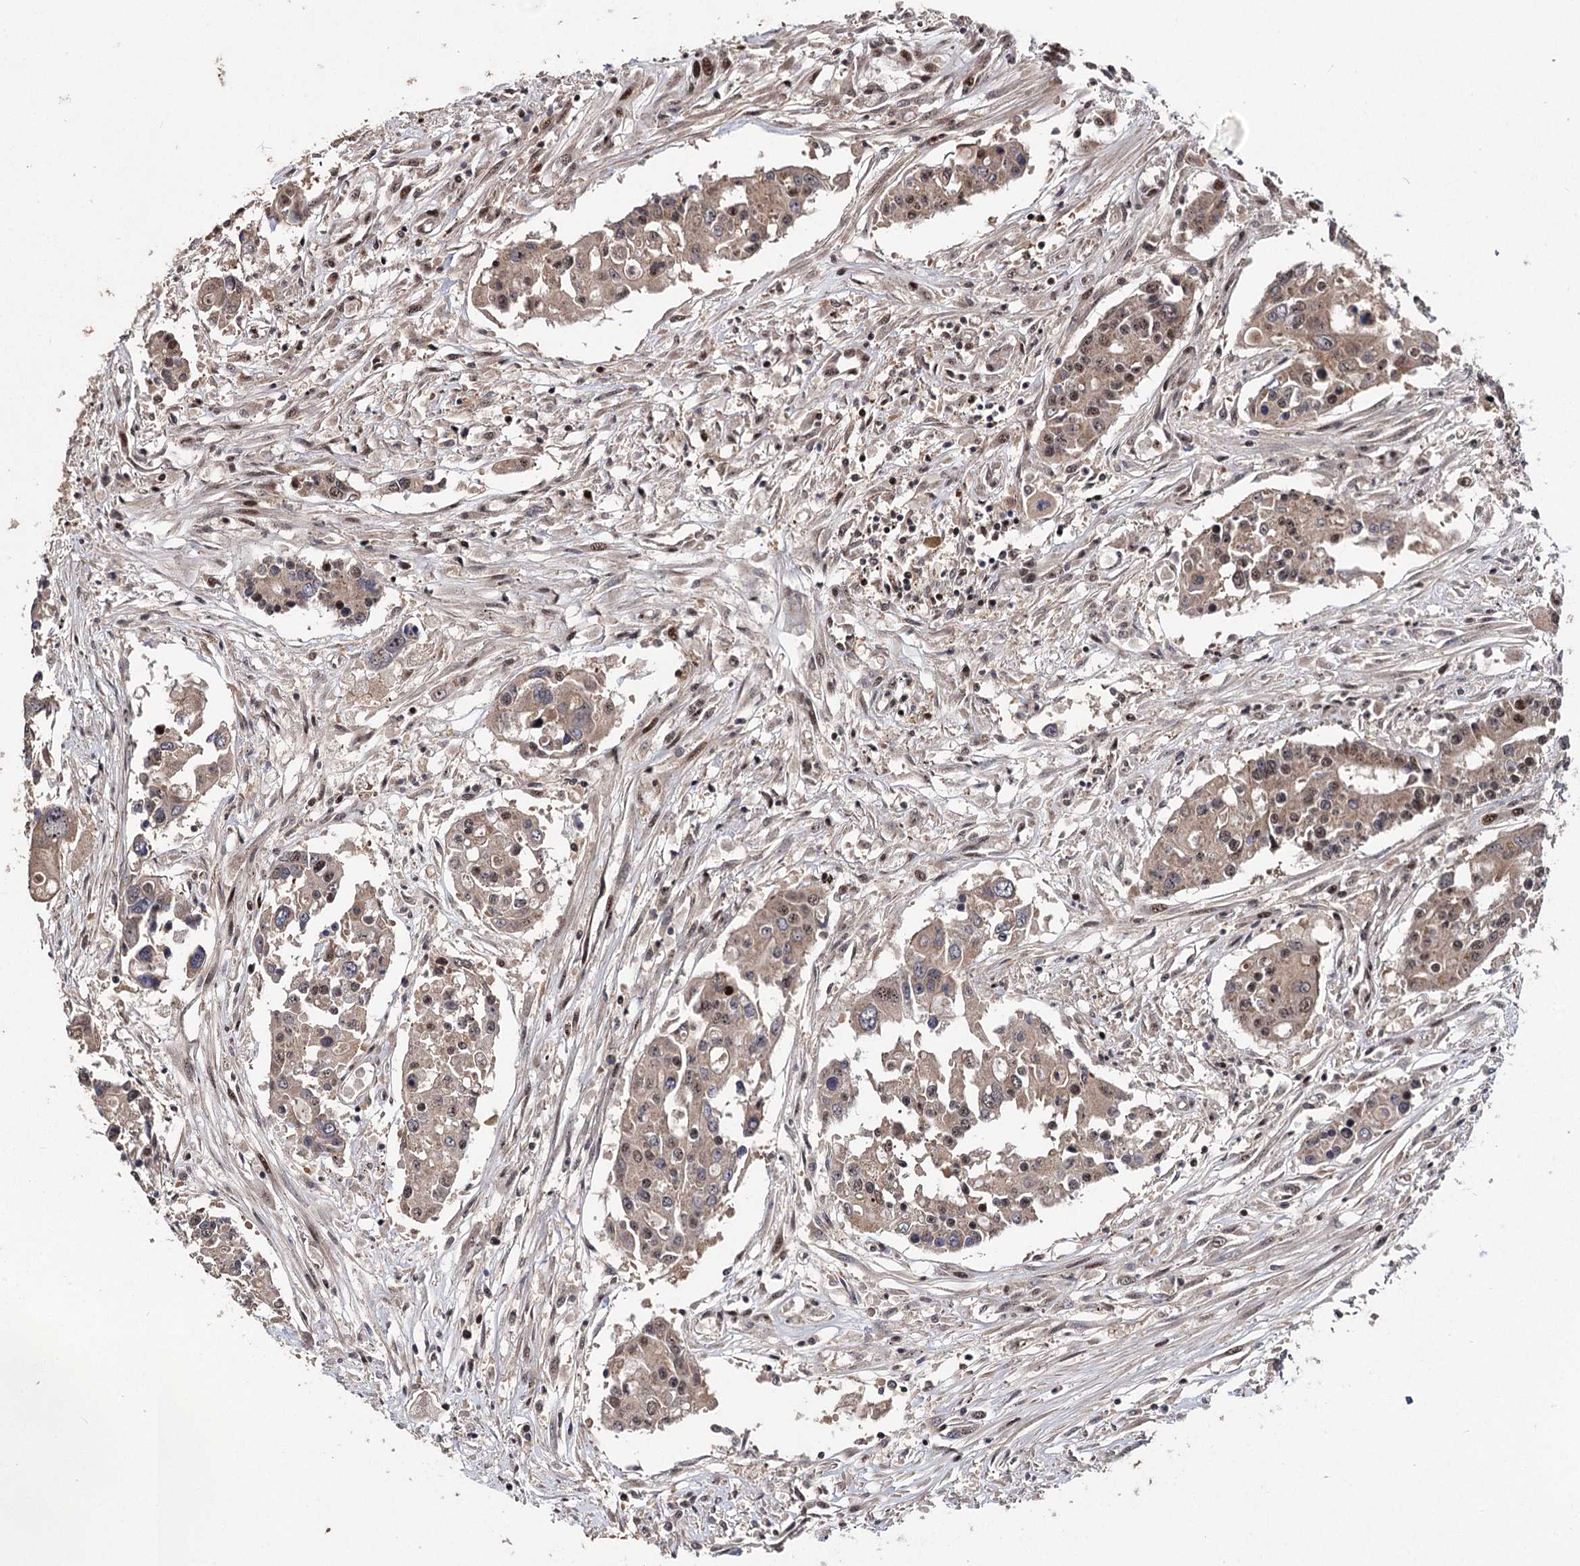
{"staining": {"intensity": "weak", "quantity": ">75%", "location": "cytoplasmic/membranous,nuclear"}, "tissue": "colorectal cancer", "cell_type": "Tumor cells", "image_type": "cancer", "snomed": [{"axis": "morphology", "description": "Adenocarcinoma, NOS"}, {"axis": "topography", "description": "Colon"}], "caption": "Immunohistochemistry (IHC) image of neoplastic tissue: human colorectal cancer (adenocarcinoma) stained using immunohistochemistry shows low levels of weak protein expression localized specifically in the cytoplasmic/membranous and nuclear of tumor cells, appearing as a cytoplasmic/membranous and nuclear brown color.", "gene": "MKNK2", "patient": {"sex": "male", "age": 77}}